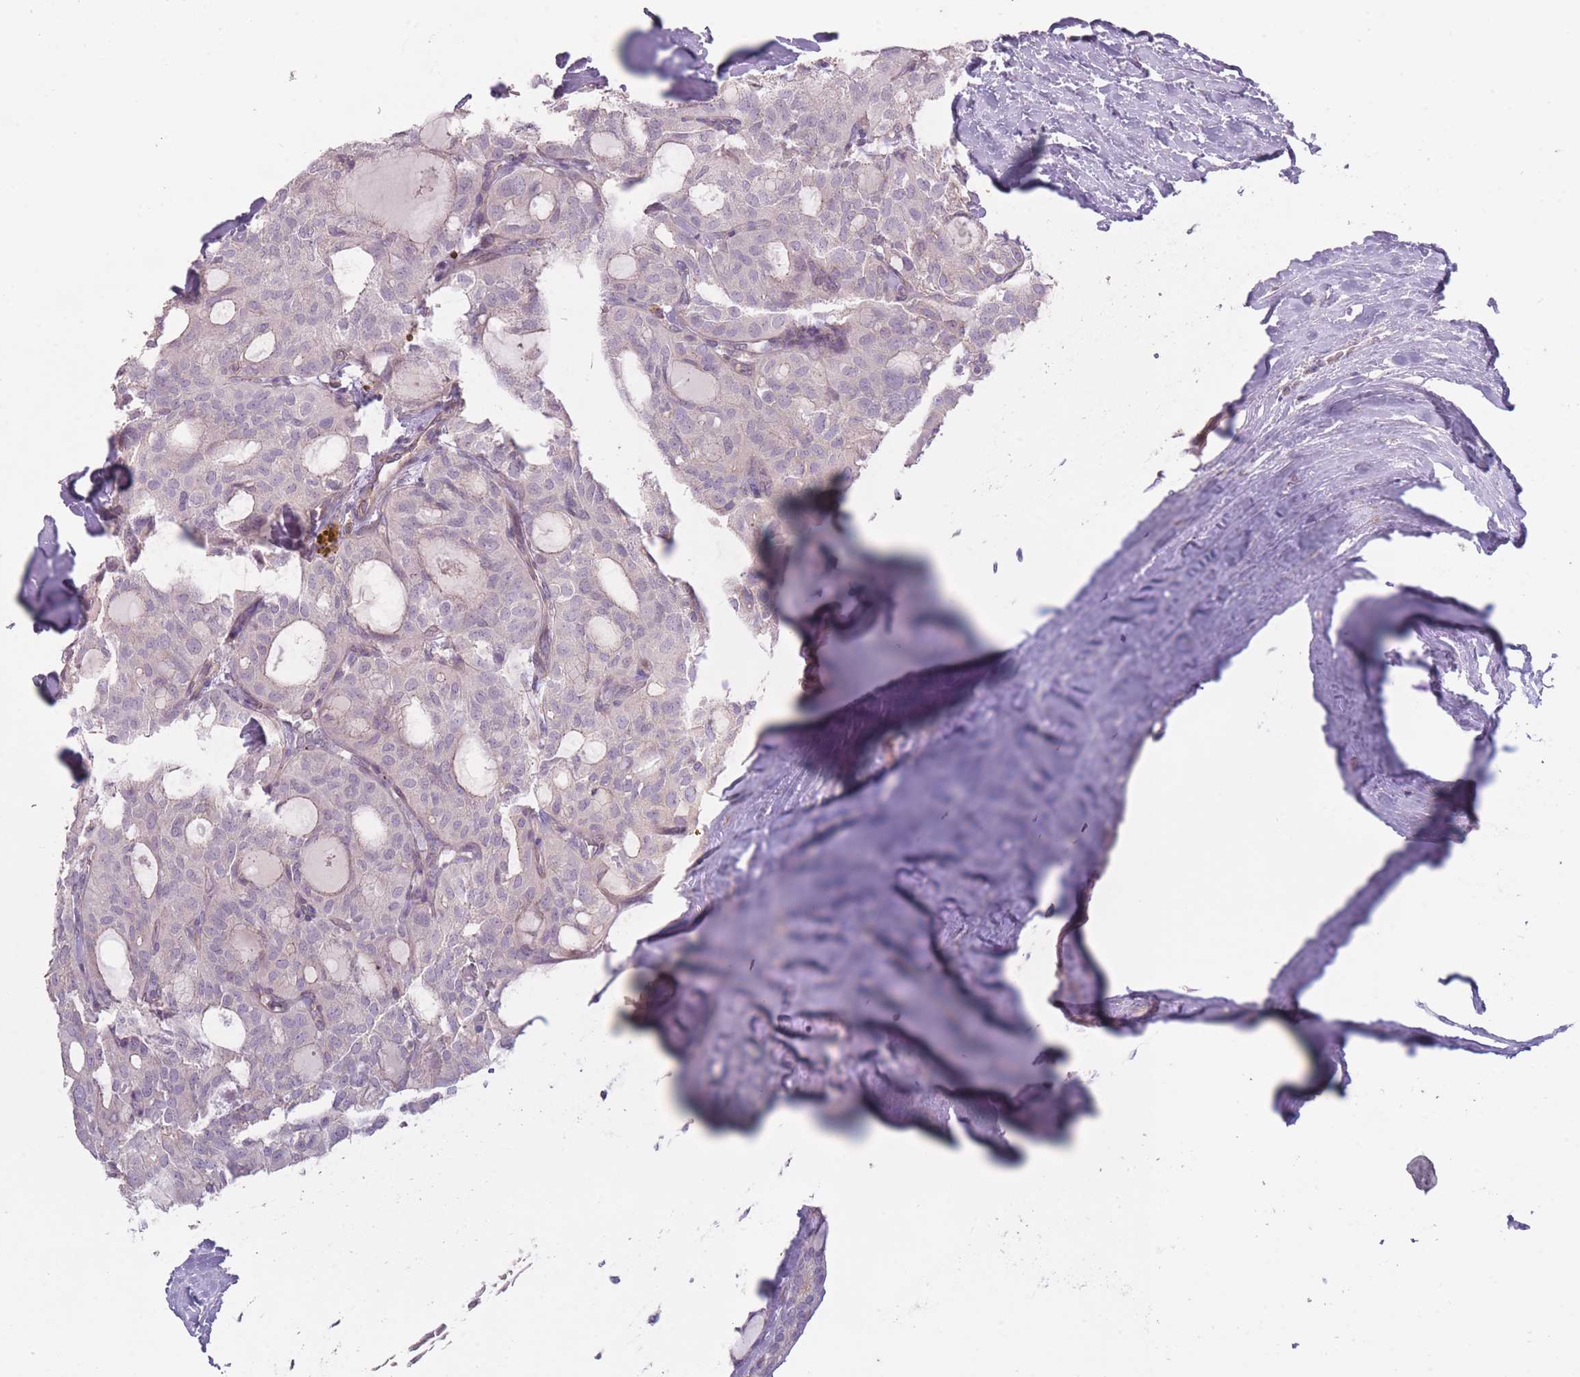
{"staining": {"intensity": "negative", "quantity": "none", "location": "none"}, "tissue": "thyroid cancer", "cell_type": "Tumor cells", "image_type": "cancer", "snomed": [{"axis": "morphology", "description": "Follicular adenoma carcinoma, NOS"}, {"axis": "topography", "description": "Thyroid gland"}], "caption": "This micrograph is of thyroid cancer (follicular adenoma carcinoma) stained with IHC to label a protein in brown with the nuclei are counter-stained blue. There is no expression in tumor cells.", "gene": "TET3", "patient": {"sex": "male", "age": 75}}